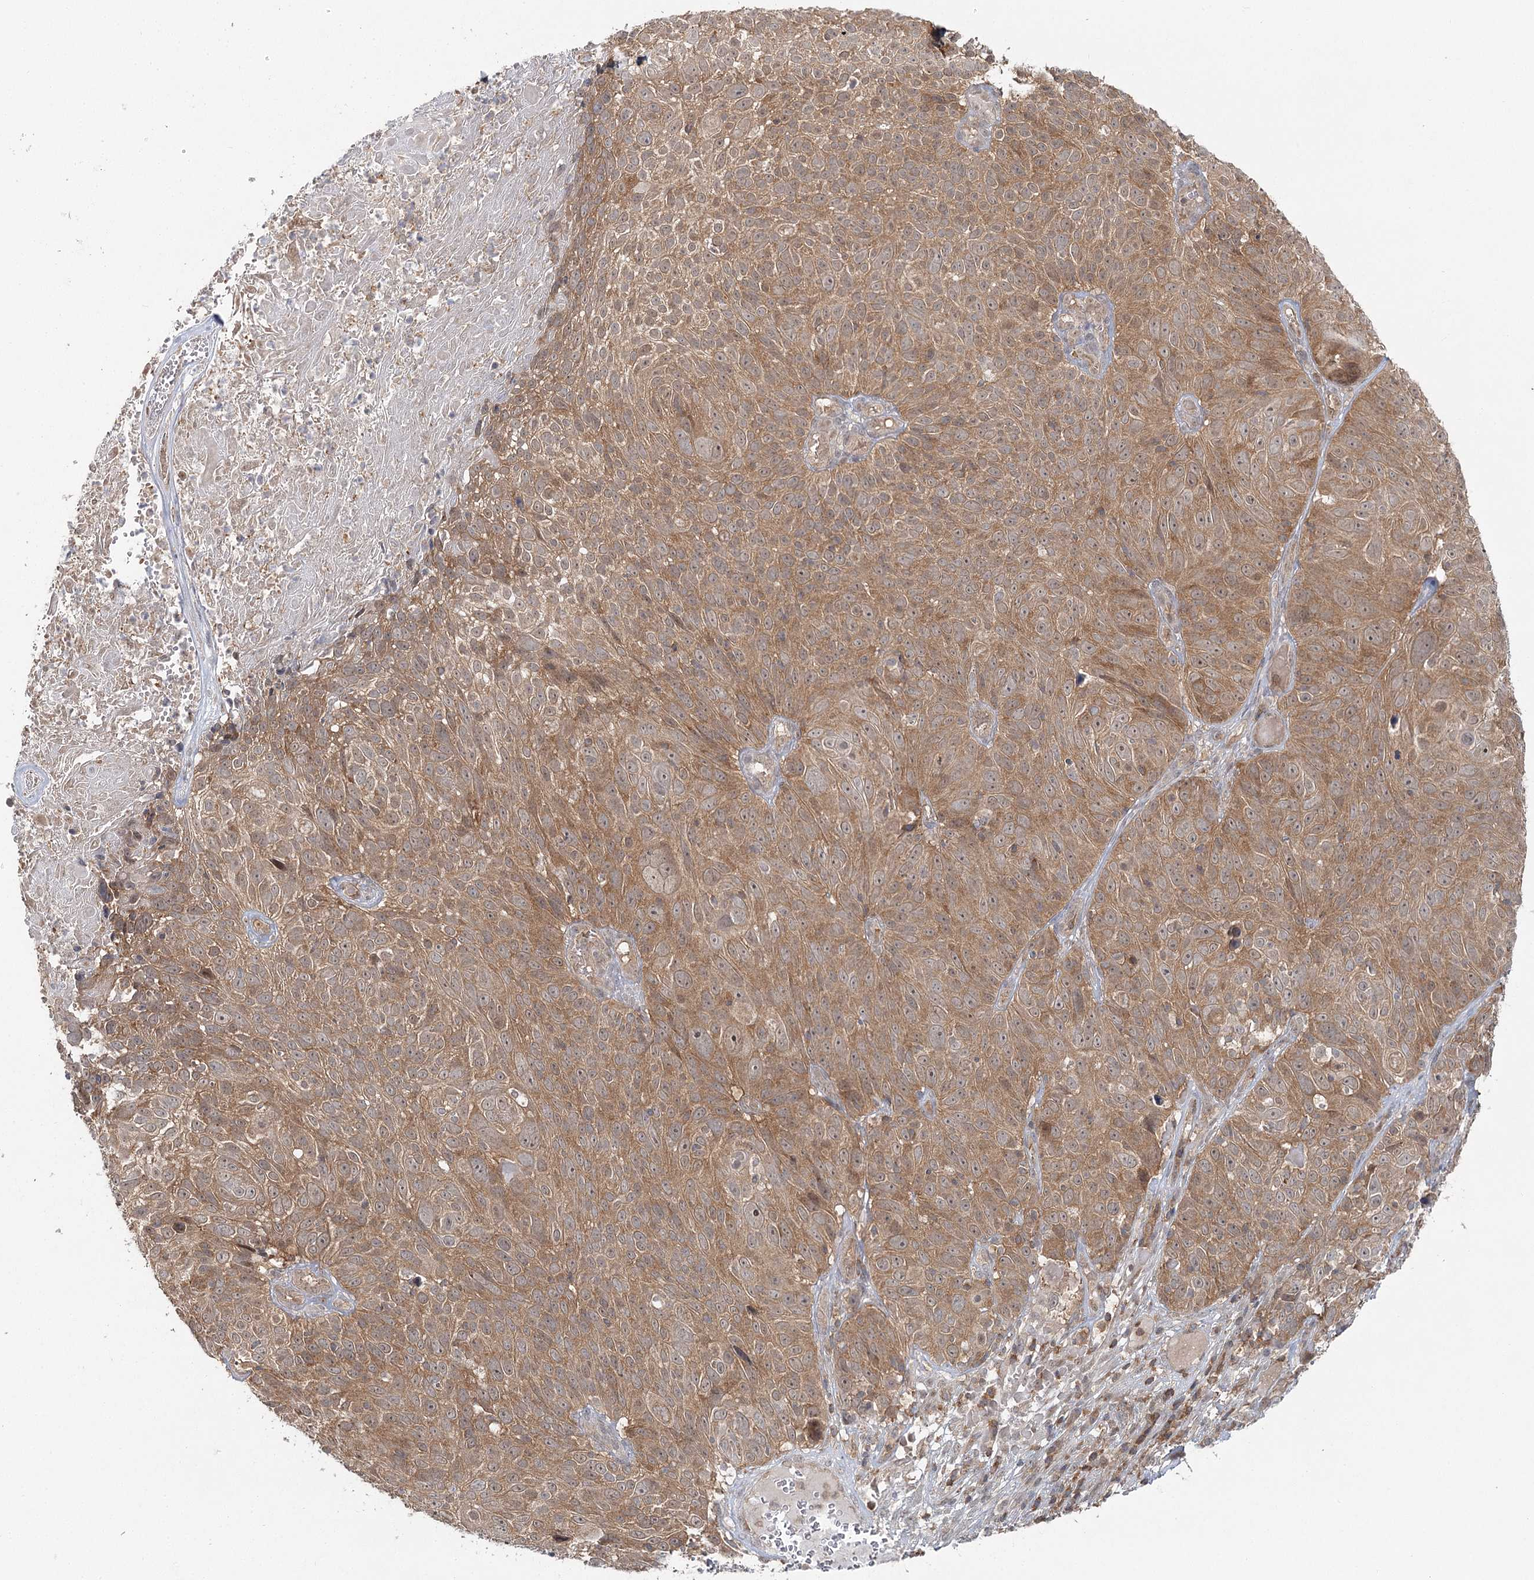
{"staining": {"intensity": "moderate", "quantity": ">75%", "location": "cytoplasmic/membranous"}, "tissue": "cervical cancer", "cell_type": "Tumor cells", "image_type": "cancer", "snomed": [{"axis": "morphology", "description": "Squamous cell carcinoma, NOS"}, {"axis": "topography", "description": "Cervix"}], "caption": "A brown stain shows moderate cytoplasmic/membranous expression of a protein in cervical cancer tumor cells.", "gene": "FAM120B", "patient": {"sex": "female", "age": 74}}